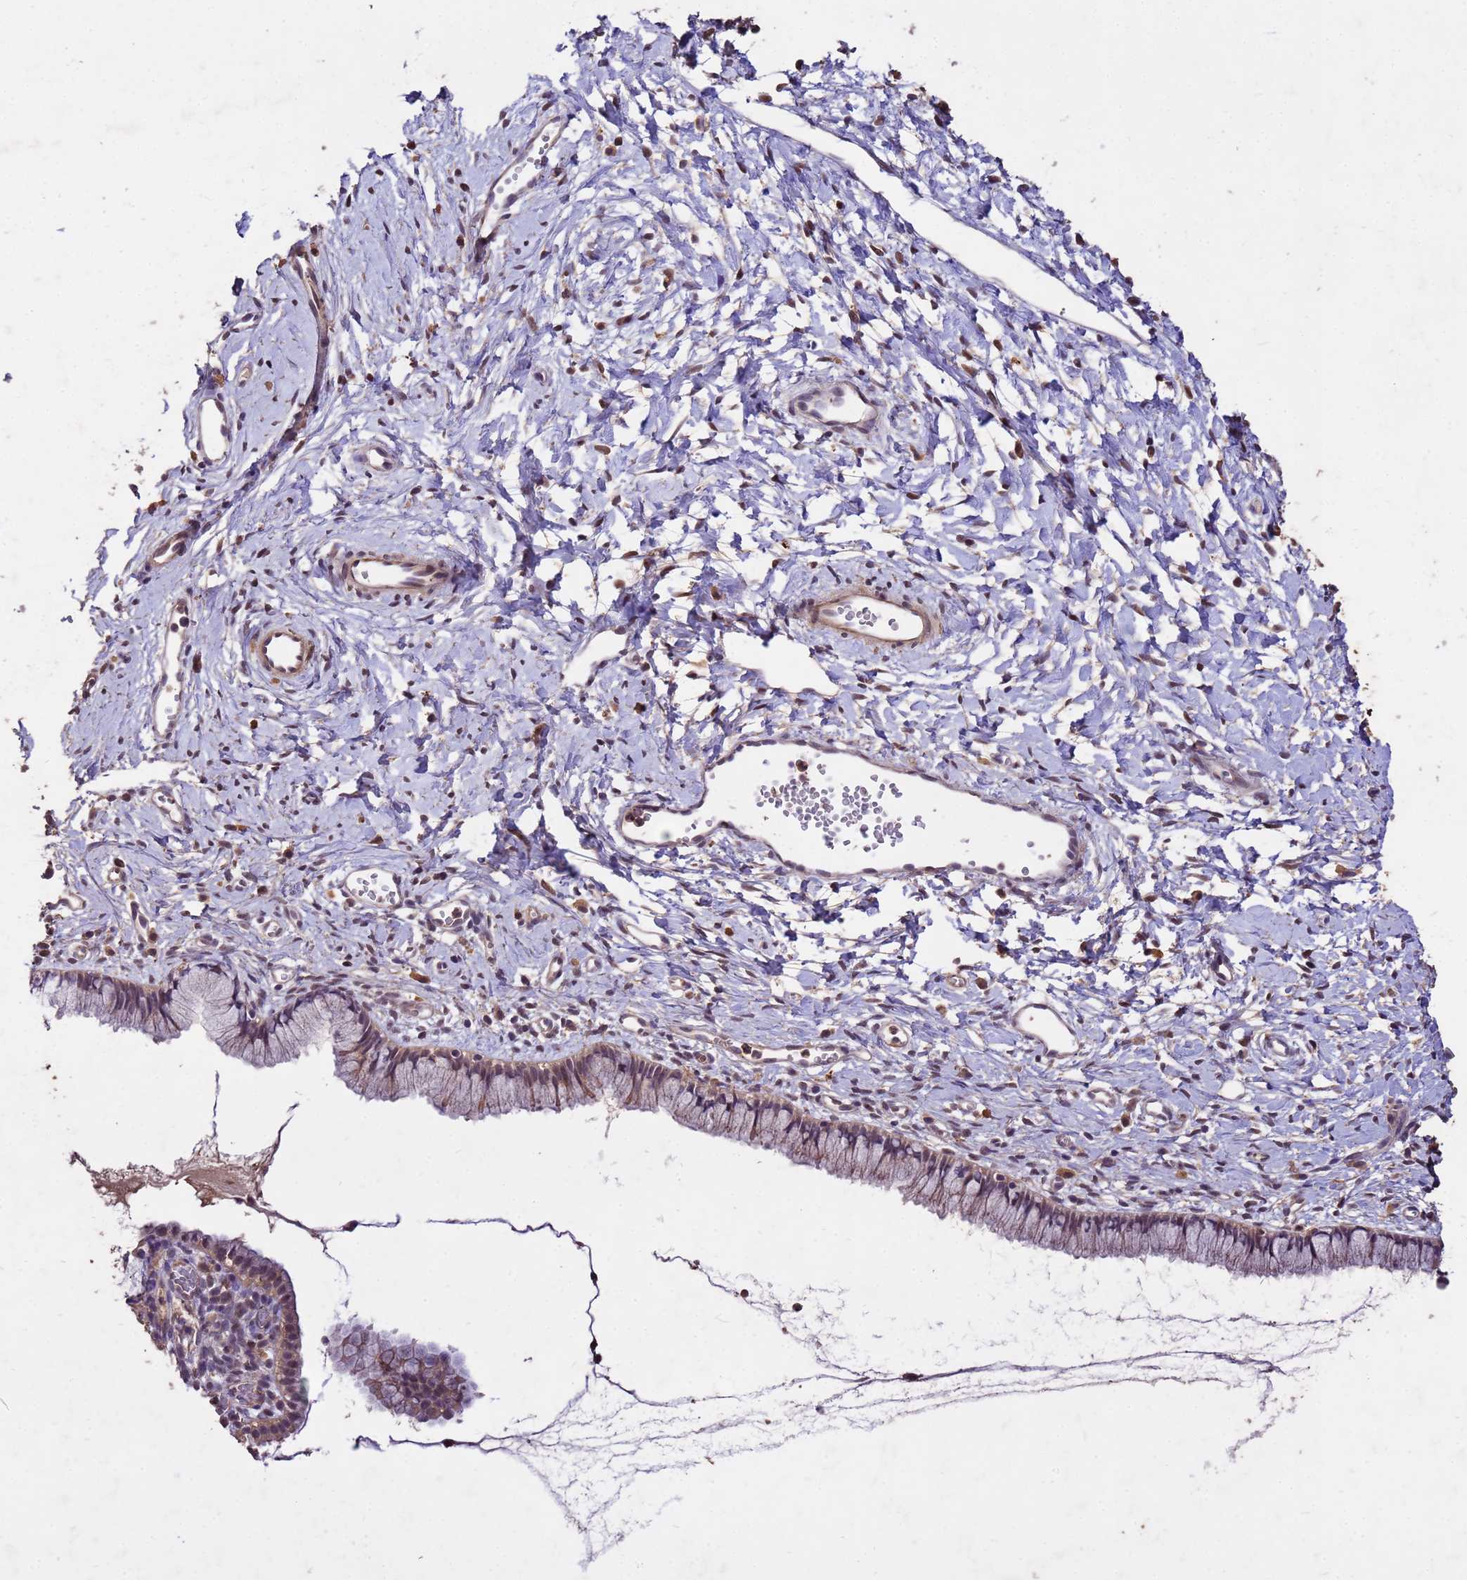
{"staining": {"intensity": "weak", "quantity": ">75%", "location": "cytoplasmic/membranous,nuclear"}, "tissue": "cervix", "cell_type": "Glandular cells", "image_type": "normal", "snomed": [{"axis": "morphology", "description": "Normal tissue, NOS"}, {"axis": "topography", "description": "Cervix"}], "caption": "DAB immunohistochemical staining of unremarkable cervix demonstrates weak cytoplasmic/membranous,nuclear protein expression in about >75% of glandular cells.", "gene": "TOR4A", "patient": {"sex": "female", "age": 40}}